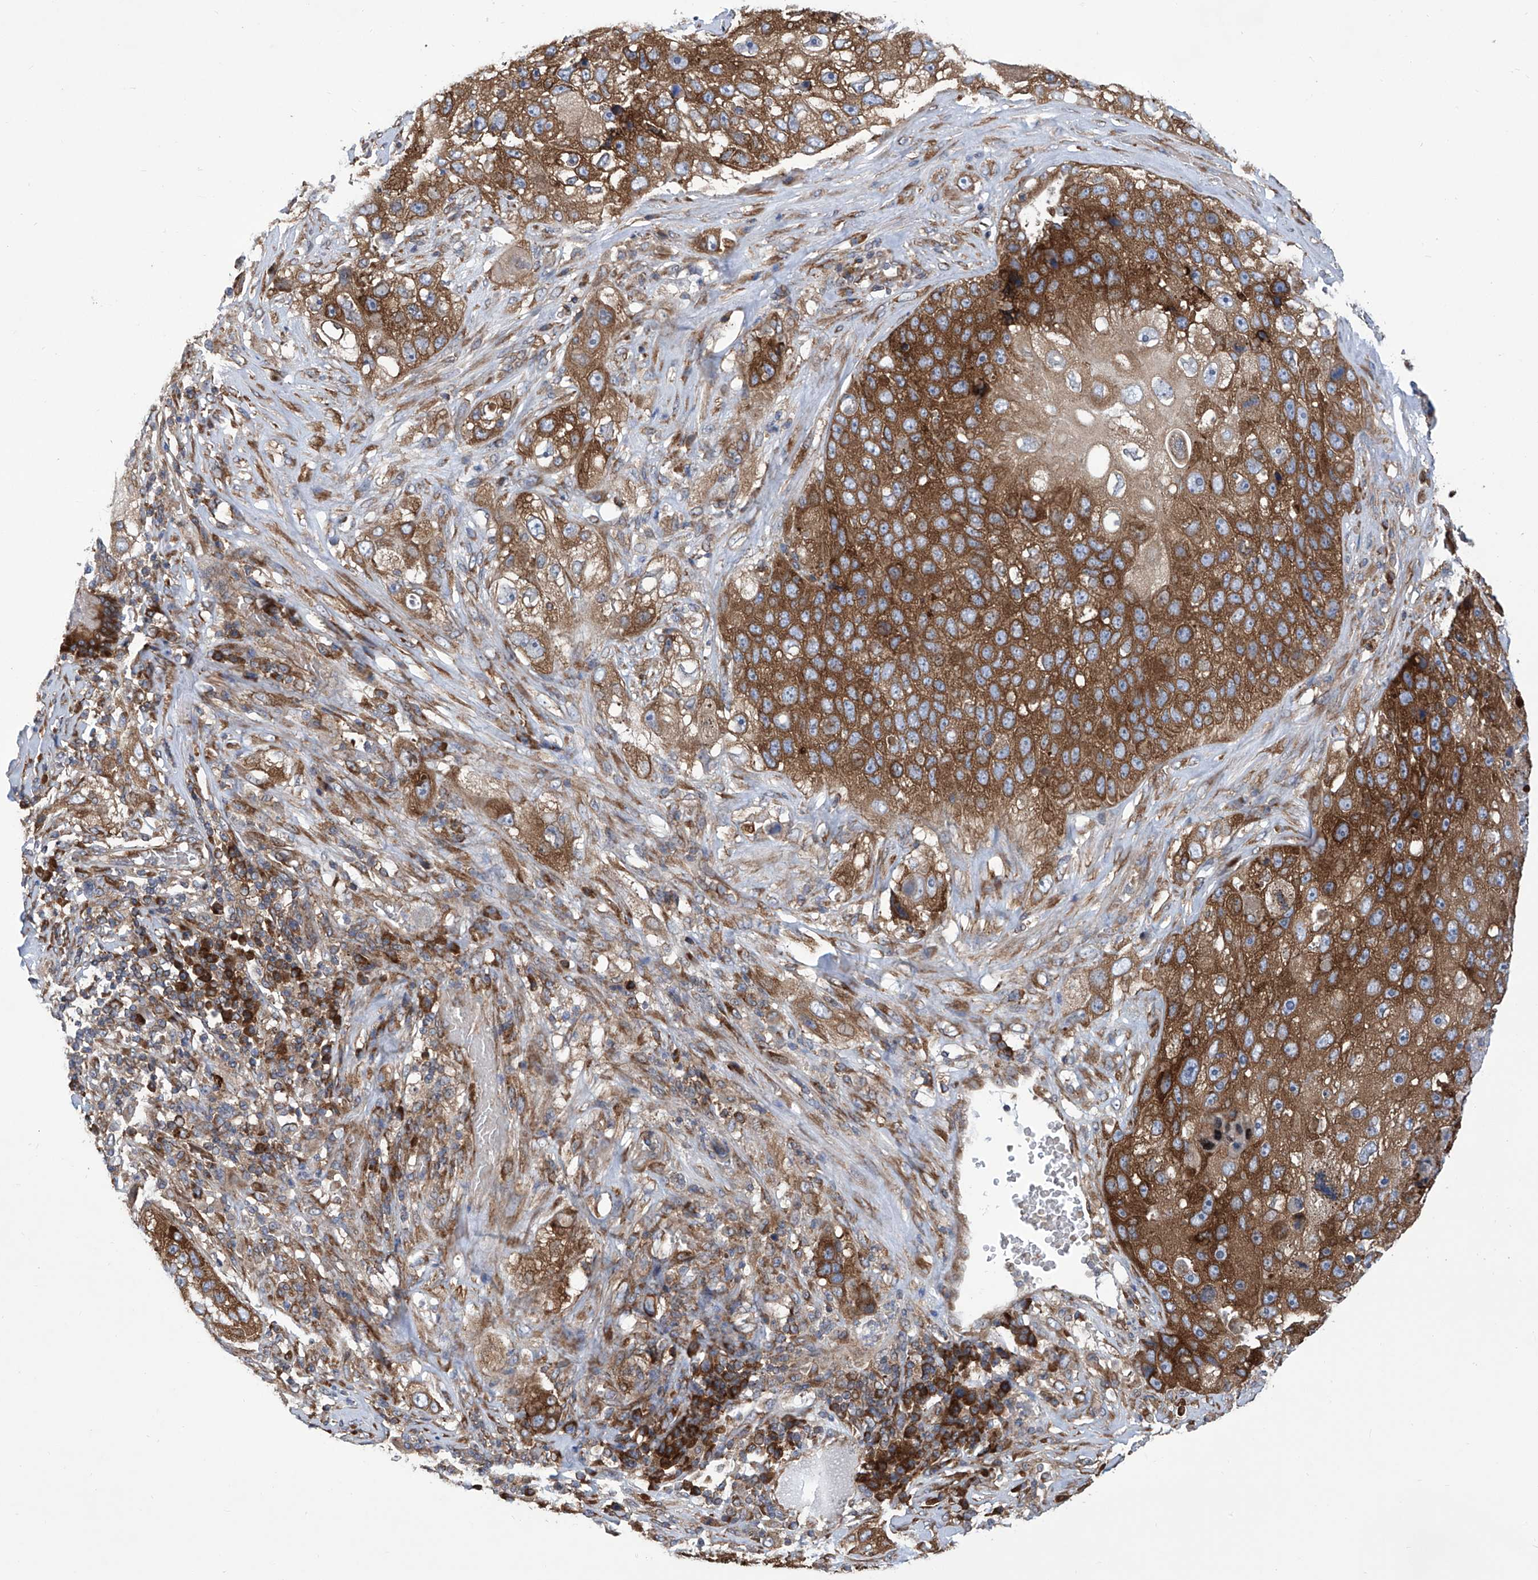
{"staining": {"intensity": "strong", "quantity": ">75%", "location": "cytoplasmic/membranous"}, "tissue": "lung cancer", "cell_type": "Tumor cells", "image_type": "cancer", "snomed": [{"axis": "morphology", "description": "Squamous cell carcinoma, NOS"}, {"axis": "topography", "description": "Lung"}], "caption": "Immunohistochemical staining of lung squamous cell carcinoma shows high levels of strong cytoplasmic/membranous protein staining in approximately >75% of tumor cells.", "gene": "SENP2", "patient": {"sex": "male", "age": 61}}